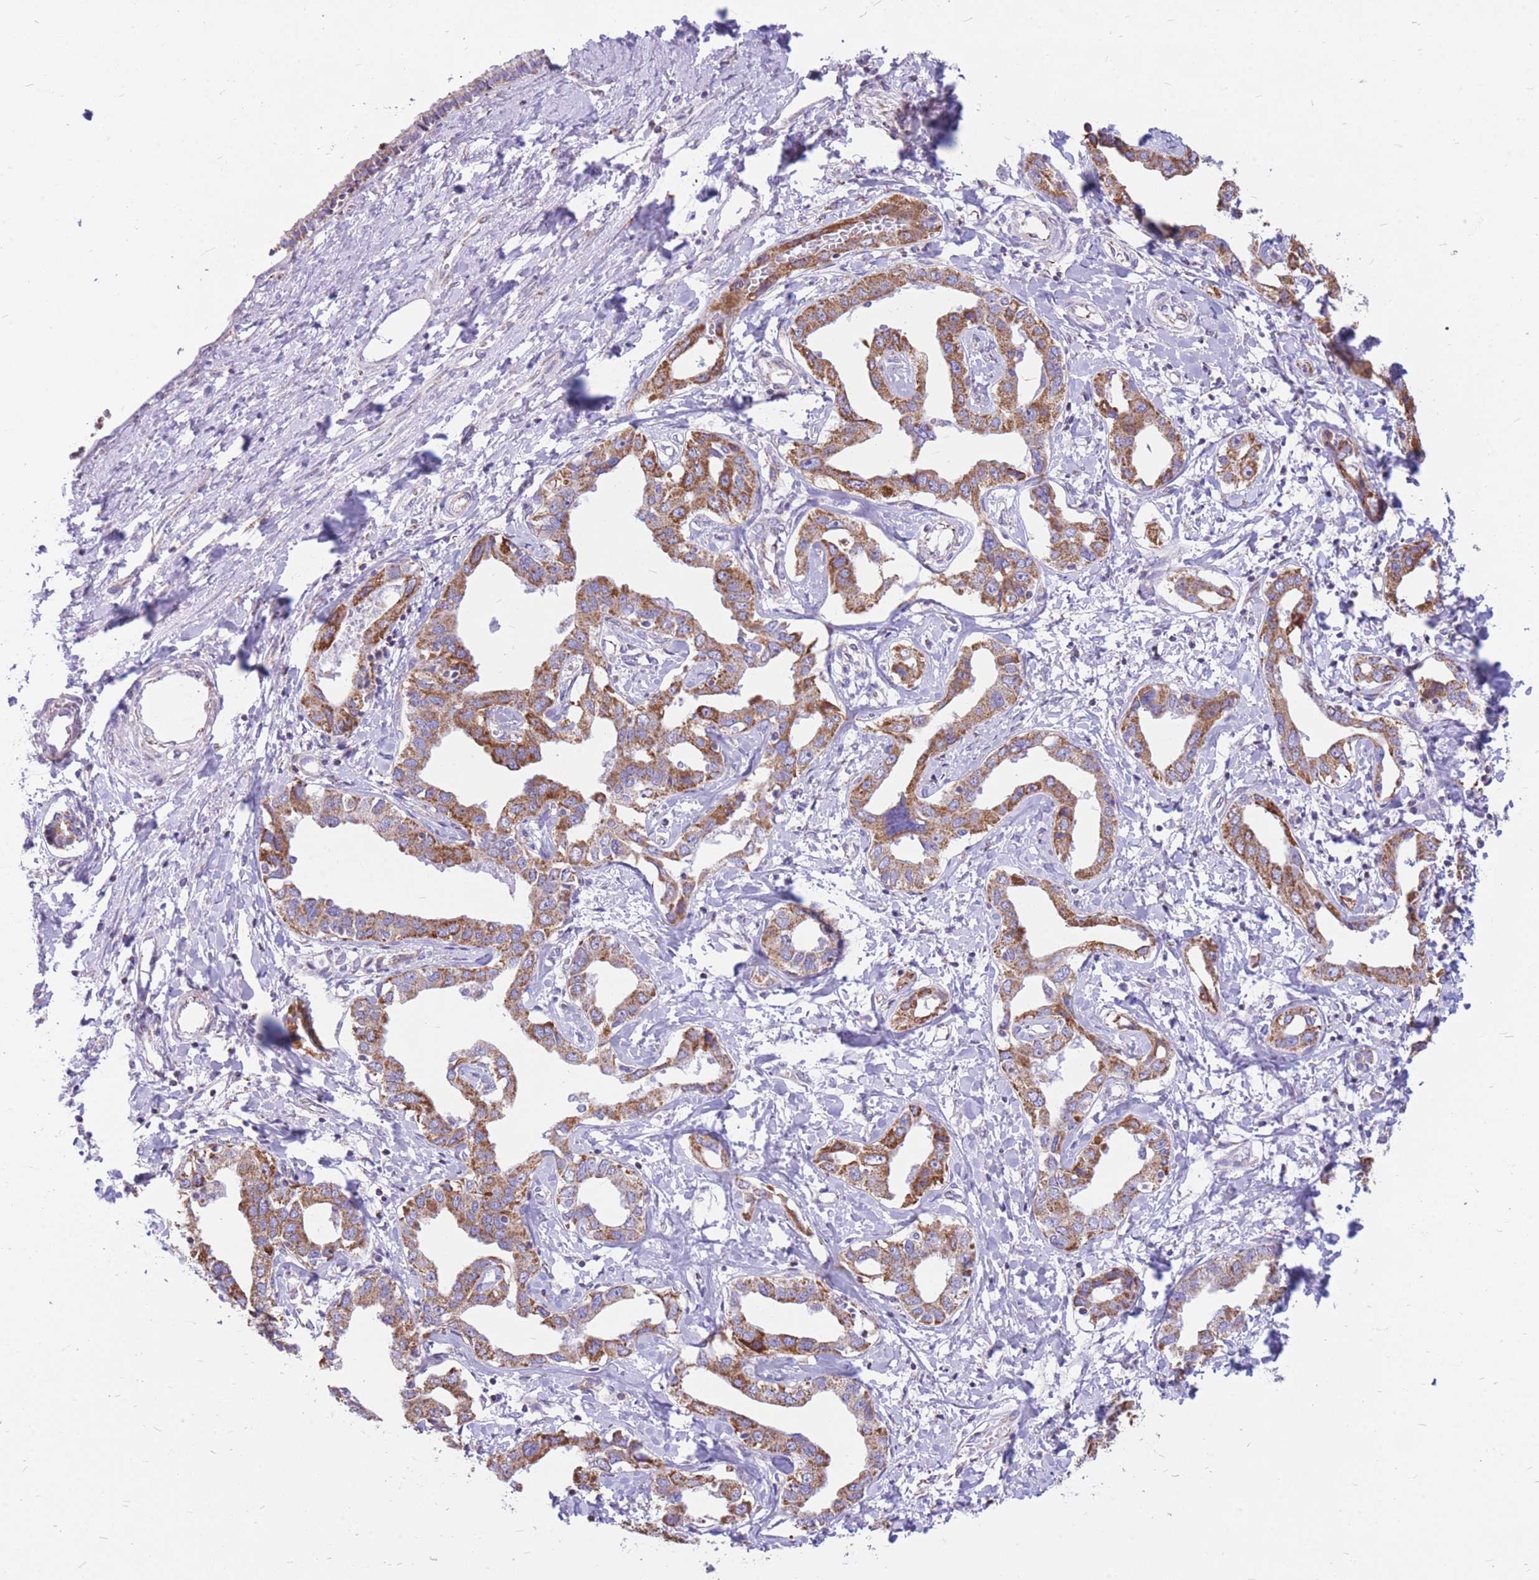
{"staining": {"intensity": "moderate", "quantity": ">75%", "location": "cytoplasmic/membranous"}, "tissue": "liver cancer", "cell_type": "Tumor cells", "image_type": "cancer", "snomed": [{"axis": "morphology", "description": "Cholangiocarcinoma"}, {"axis": "topography", "description": "Liver"}], "caption": "Liver cancer stained for a protein demonstrates moderate cytoplasmic/membranous positivity in tumor cells. The staining was performed using DAB (3,3'-diaminobenzidine) to visualize the protein expression in brown, while the nuclei were stained in blue with hematoxylin (Magnification: 20x).", "gene": "PCSK1", "patient": {"sex": "male", "age": 59}}